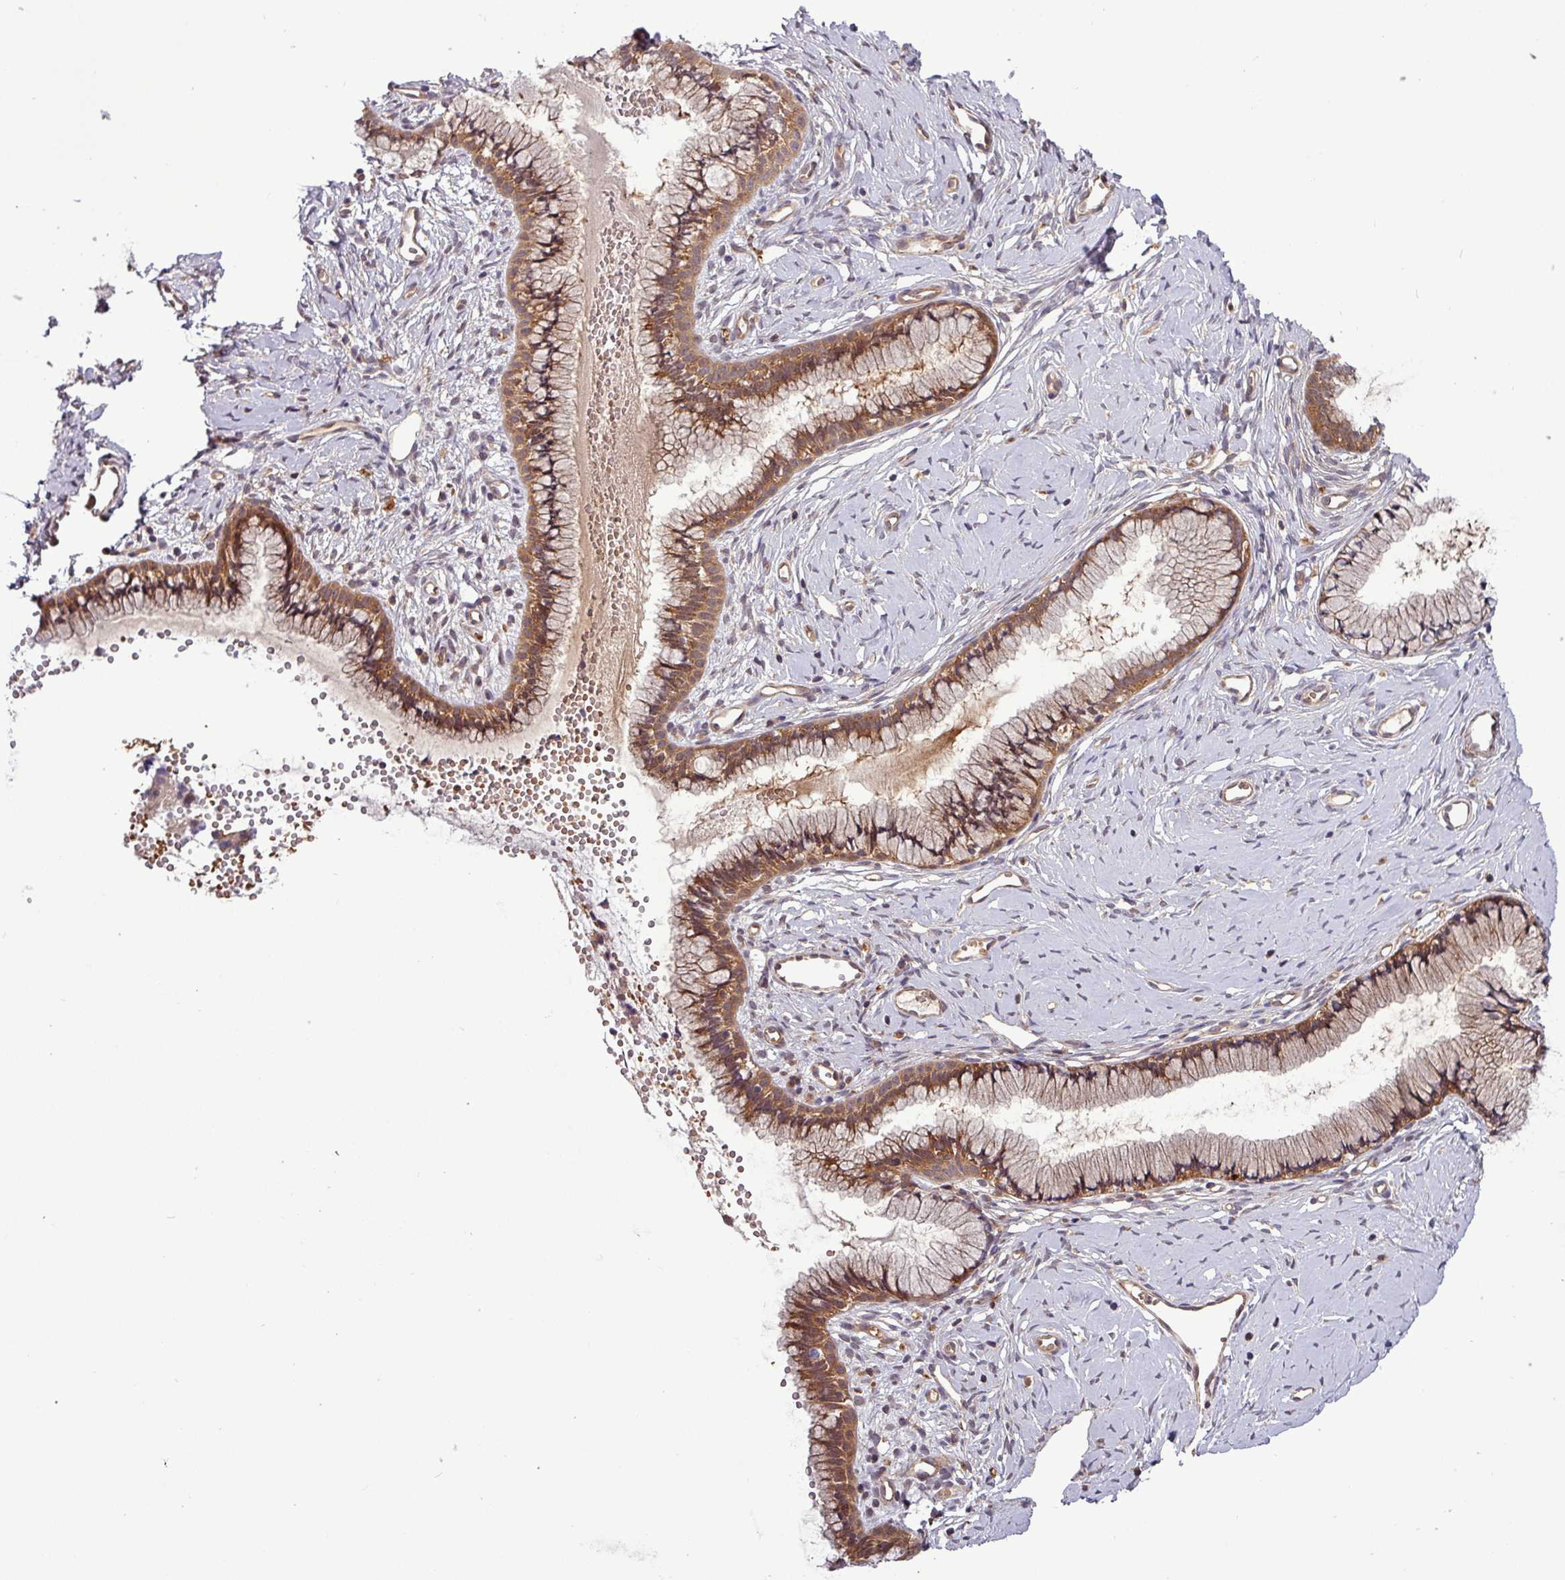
{"staining": {"intensity": "moderate", "quantity": ">75%", "location": "cytoplasmic/membranous"}, "tissue": "cervix", "cell_type": "Glandular cells", "image_type": "normal", "snomed": [{"axis": "morphology", "description": "Normal tissue, NOS"}, {"axis": "topography", "description": "Cervix"}], "caption": "A brown stain labels moderate cytoplasmic/membranous positivity of a protein in glandular cells of normal human cervix.", "gene": "SIRPB2", "patient": {"sex": "female", "age": 40}}